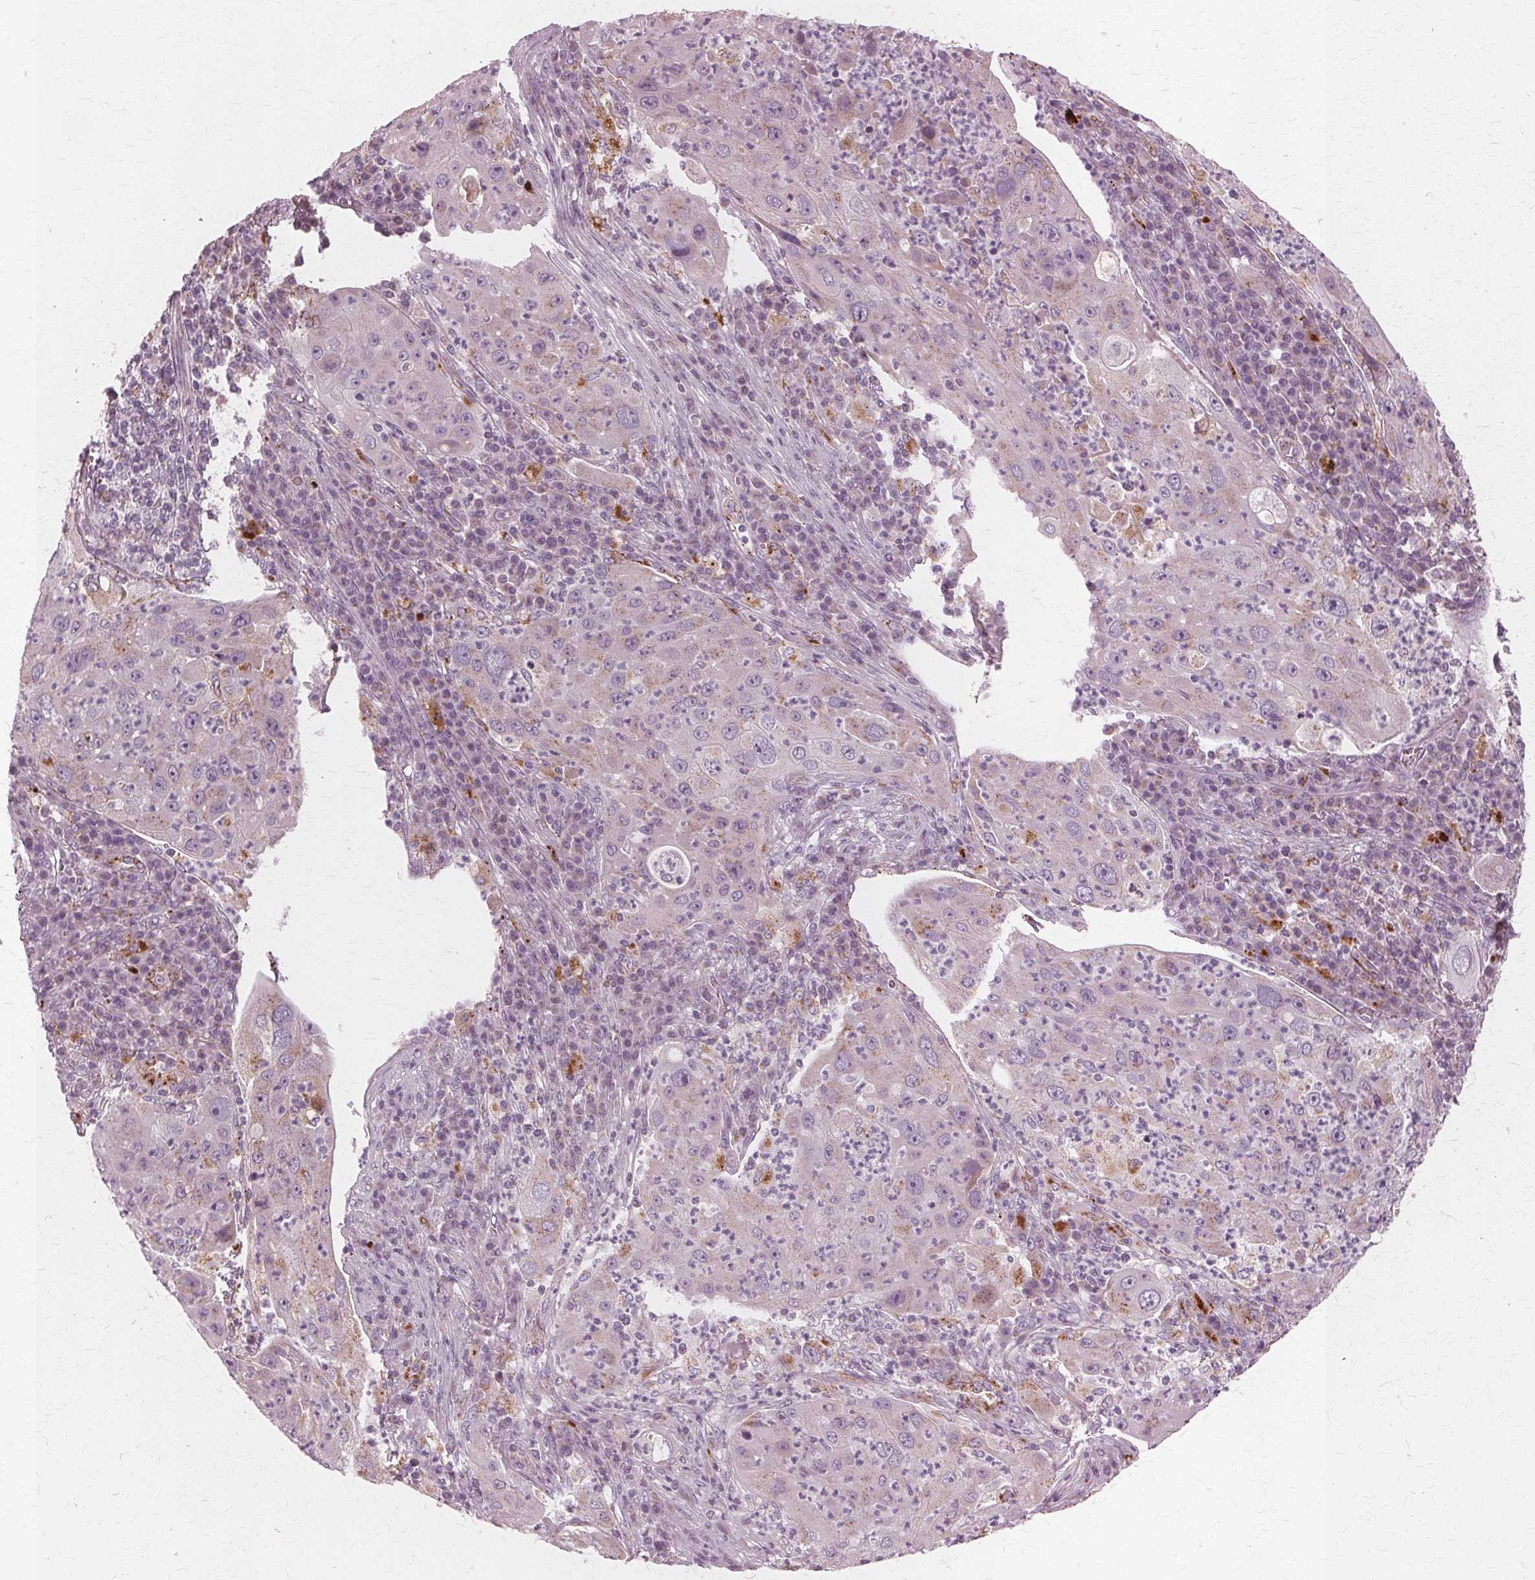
{"staining": {"intensity": "weak", "quantity": "<25%", "location": "cytoplasmic/membranous"}, "tissue": "lung cancer", "cell_type": "Tumor cells", "image_type": "cancer", "snomed": [{"axis": "morphology", "description": "Squamous cell carcinoma, NOS"}, {"axis": "topography", "description": "Lung"}], "caption": "High magnification brightfield microscopy of lung cancer (squamous cell carcinoma) stained with DAB (brown) and counterstained with hematoxylin (blue): tumor cells show no significant staining. (Immunohistochemistry (ihc), brightfield microscopy, high magnification).", "gene": "DNASE2", "patient": {"sex": "female", "age": 59}}